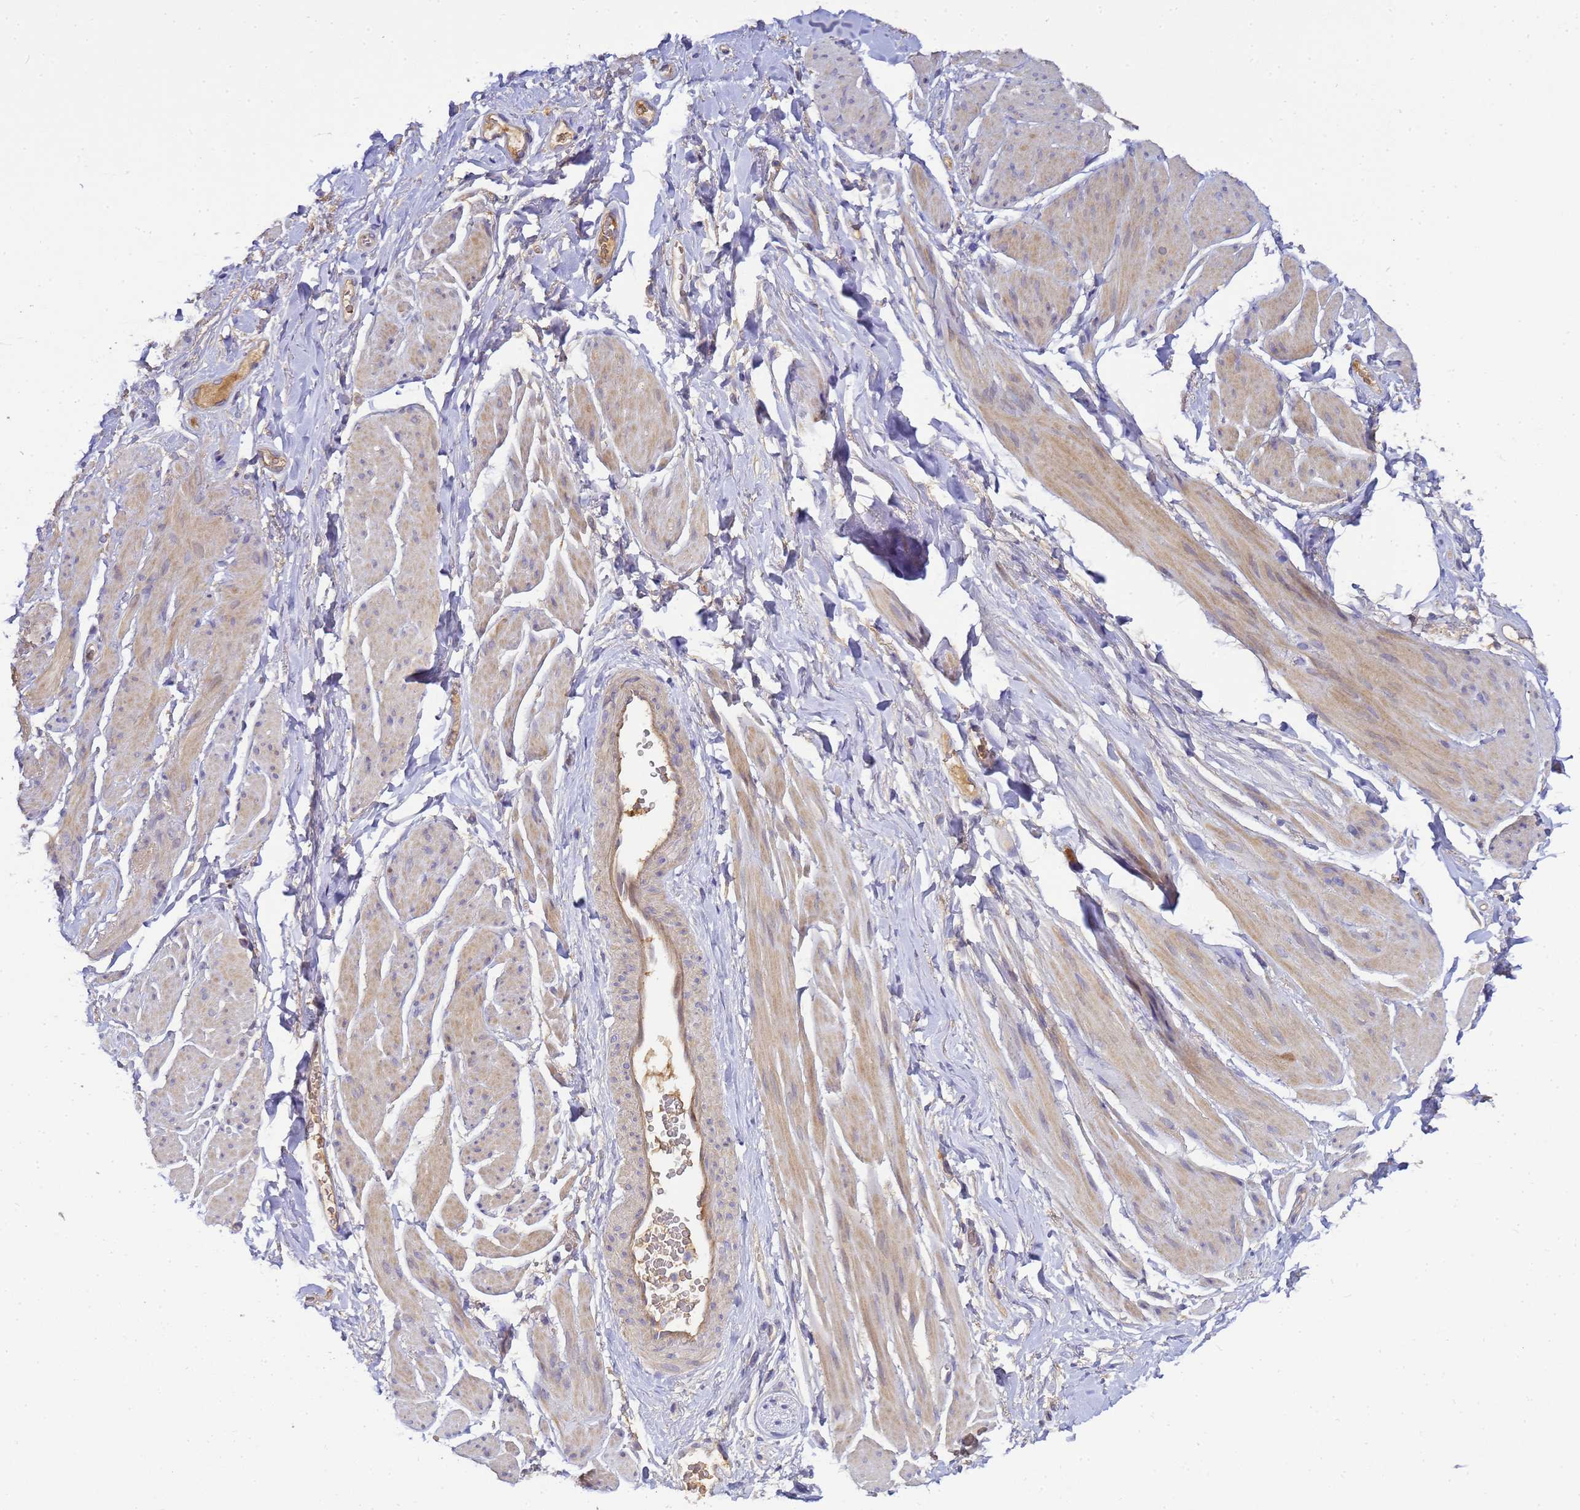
{"staining": {"intensity": "weak", "quantity": "25%-75%", "location": "cytoplasmic/membranous"}, "tissue": "smooth muscle", "cell_type": "Smooth muscle cells", "image_type": "normal", "snomed": [{"axis": "morphology", "description": "Normal tissue, NOS"}, {"axis": "topography", "description": "Smooth muscle"}, {"axis": "topography", "description": "Peripheral nerve tissue"}], "caption": "This image exhibits unremarkable smooth muscle stained with IHC to label a protein in brown. The cytoplasmic/membranous of smooth muscle cells show weak positivity for the protein. Nuclei are counter-stained blue.", "gene": "TBCD", "patient": {"sex": "male", "age": 69}}